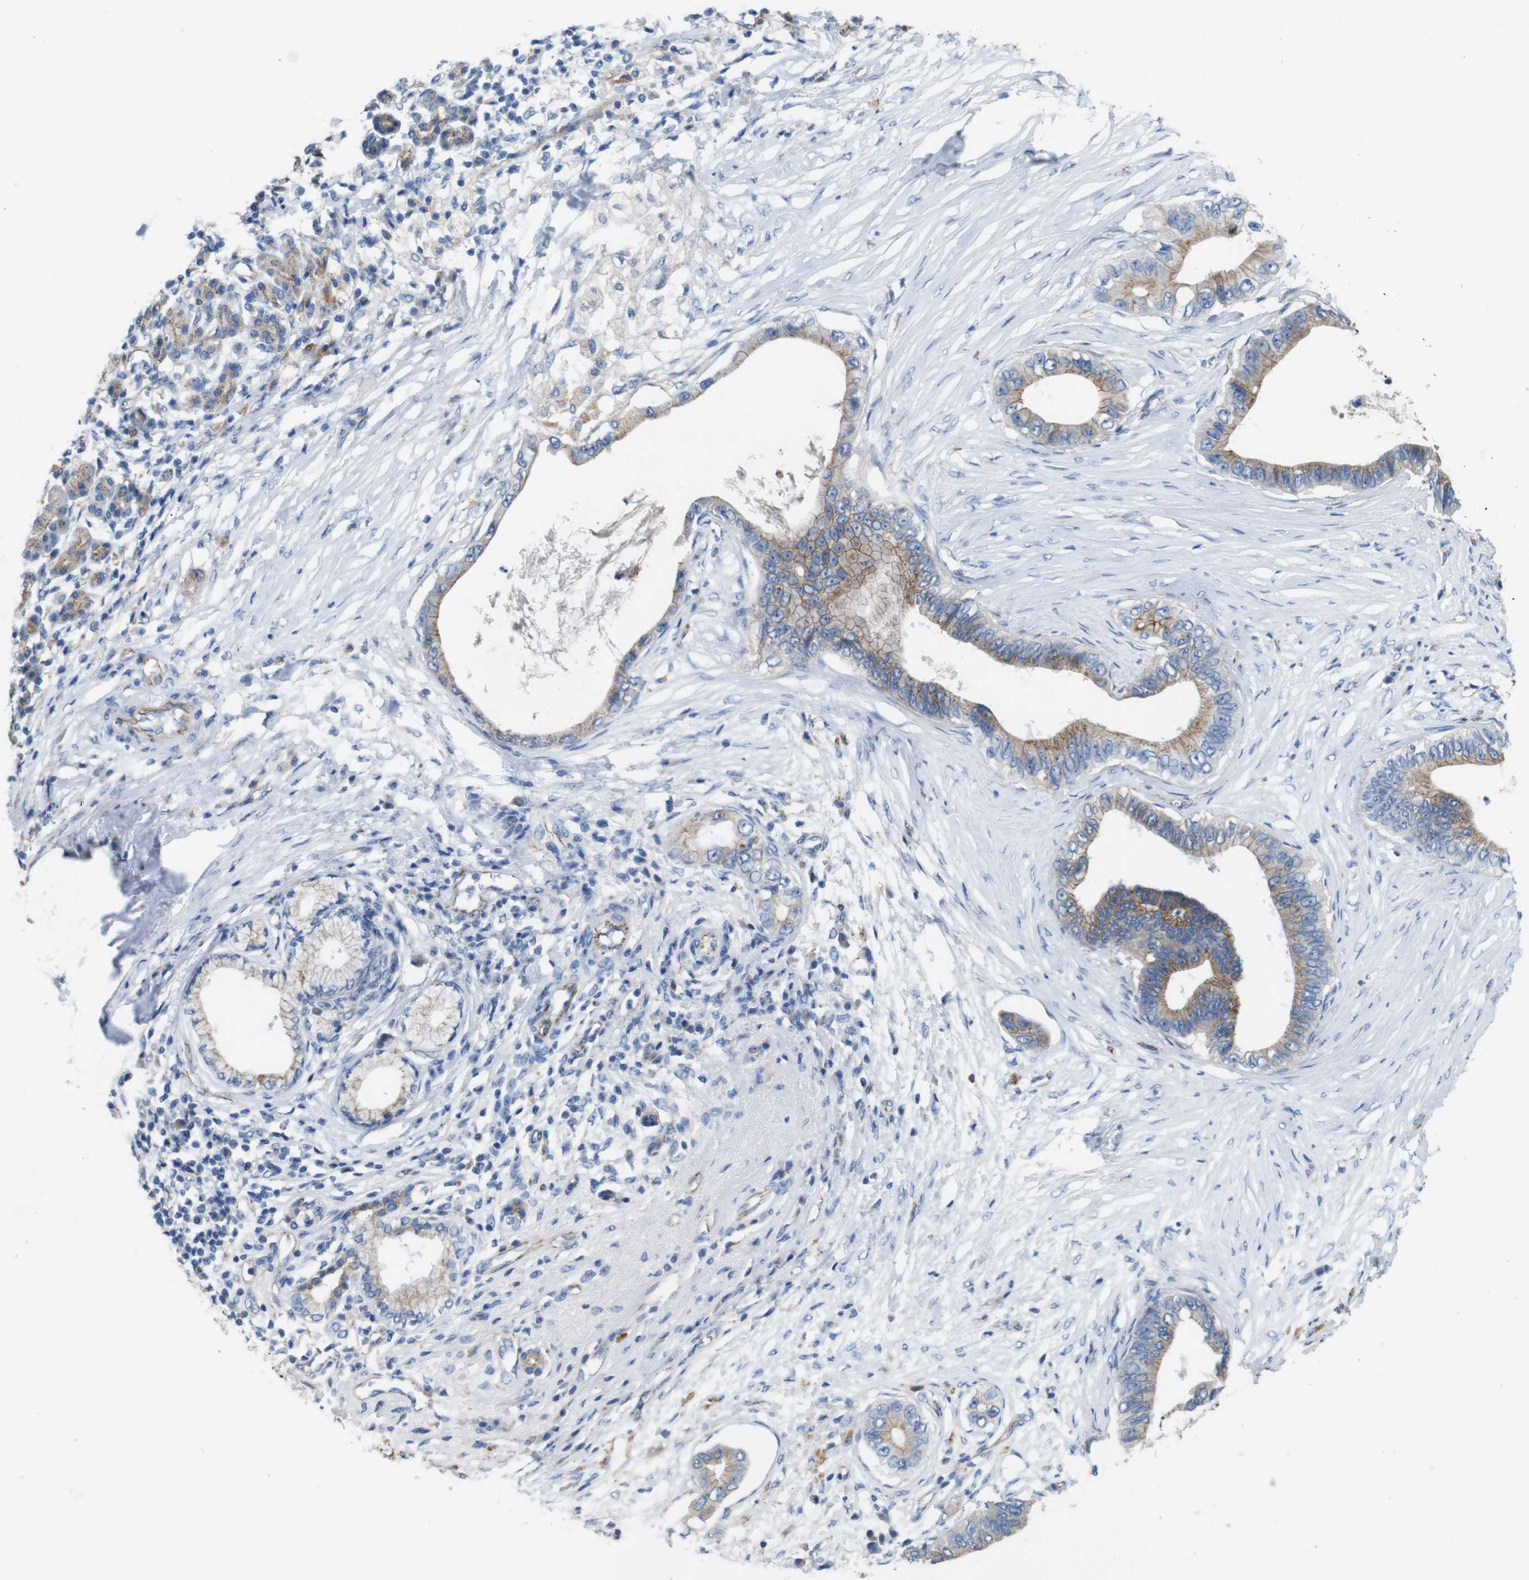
{"staining": {"intensity": "weak", "quantity": ">75%", "location": "cytoplasmic/membranous"}, "tissue": "pancreatic cancer", "cell_type": "Tumor cells", "image_type": "cancer", "snomed": [{"axis": "morphology", "description": "Adenocarcinoma, NOS"}, {"axis": "topography", "description": "Pancreas"}], "caption": "High-magnification brightfield microscopy of pancreatic cancer (adenocarcinoma) stained with DAB (3,3'-diaminobenzidine) (brown) and counterstained with hematoxylin (blue). tumor cells exhibit weak cytoplasmic/membranous expression is seen in approximately>75% of cells.", "gene": "NHLRC3", "patient": {"sex": "male", "age": 77}}